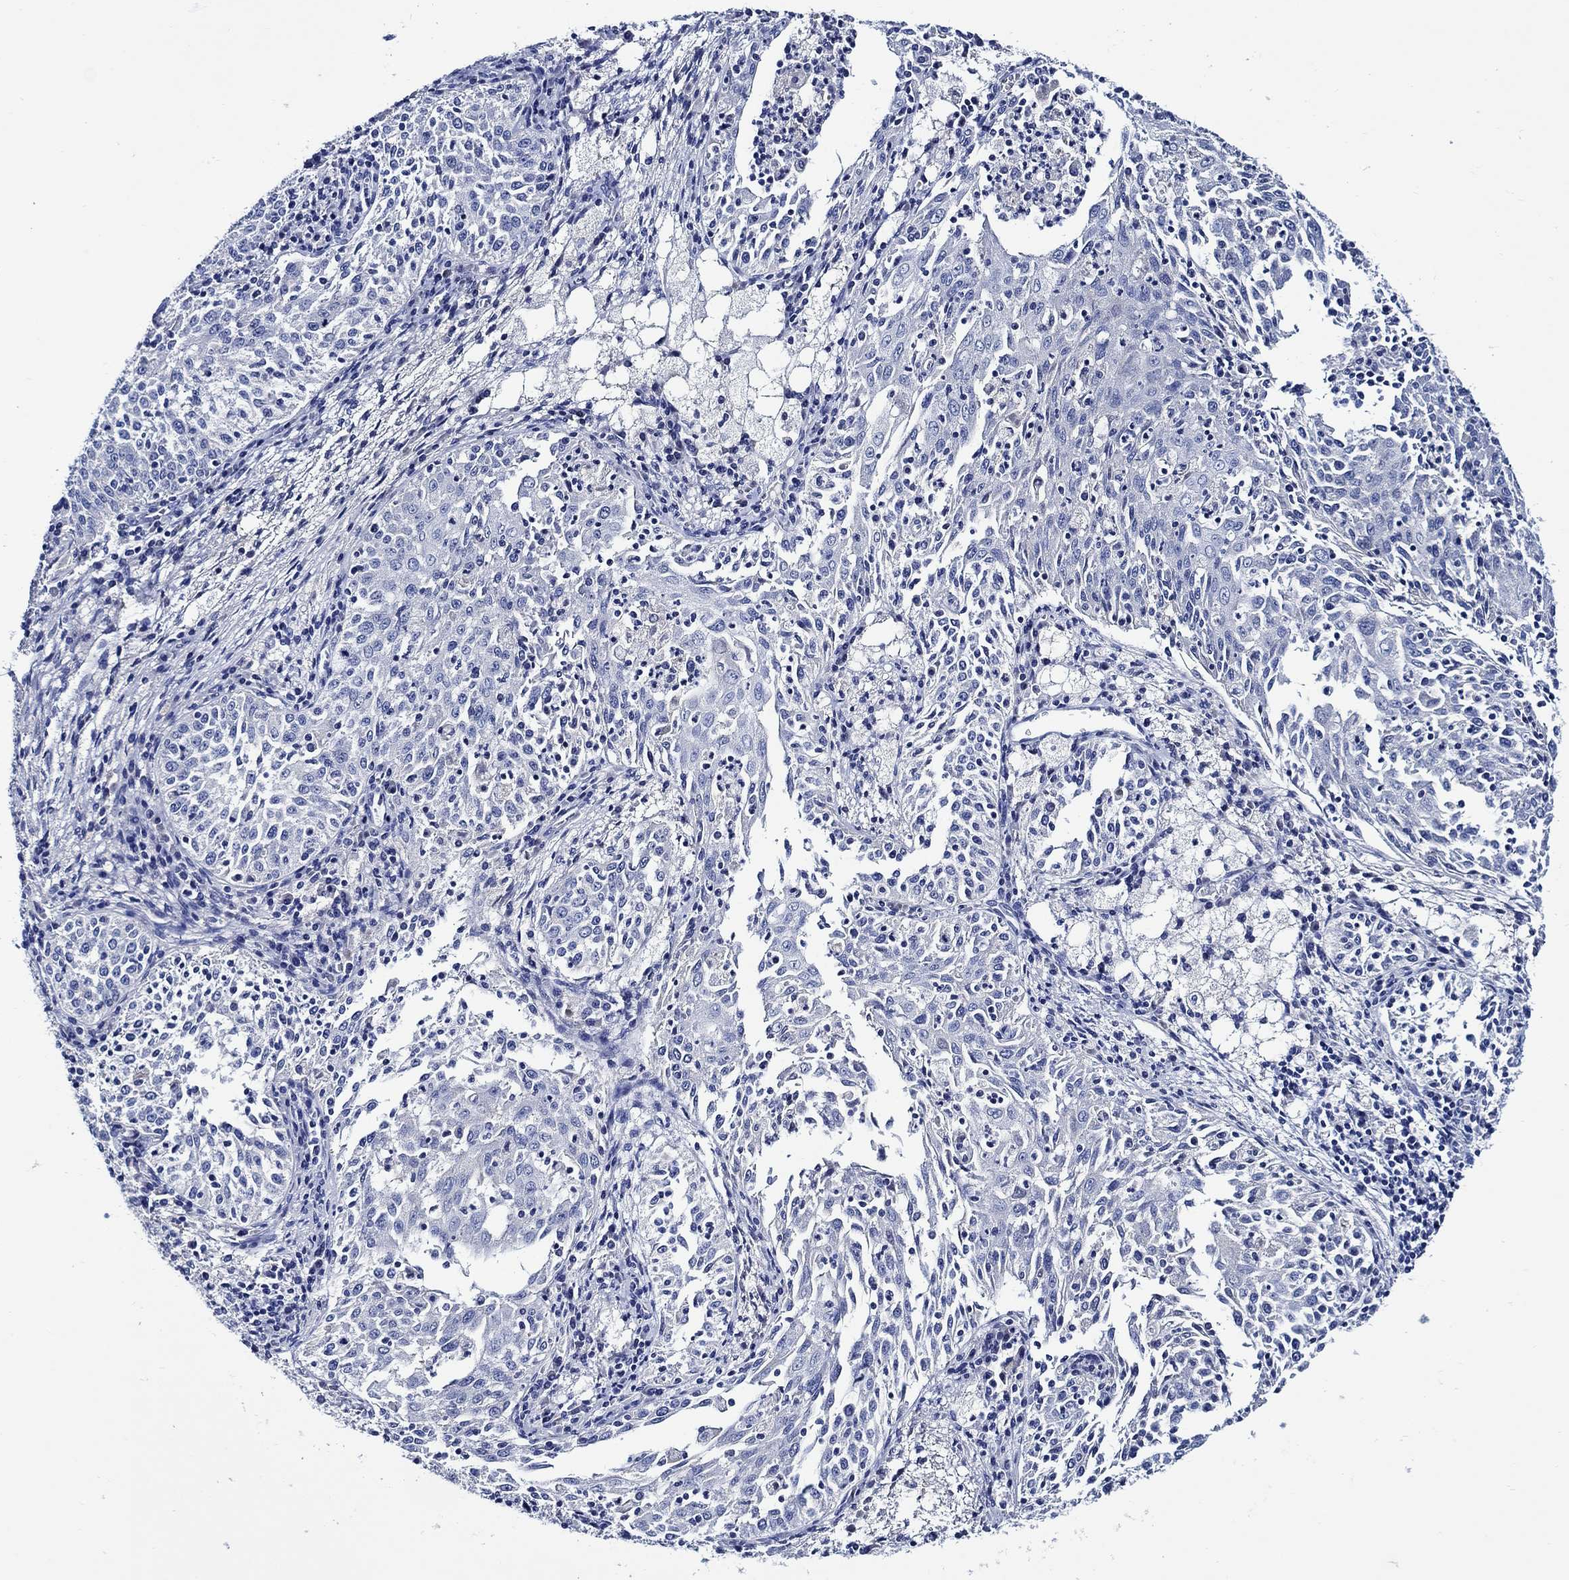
{"staining": {"intensity": "negative", "quantity": "none", "location": "none"}, "tissue": "cervical cancer", "cell_type": "Tumor cells", "image_type": "cancer", "snomed": [{"axis": "morphology", "description": "Squamous cell carcinoma, NOS"}, {"axis": "topography", "description": "Cervix"}], "caption": "High power microscopy micrograph of an immunohistochemistry (IHC) micrograph of cervical cancer (squamous cell carcinoma), revealing no significant expression in tumor cells.", "gene": "SKOR1", "patient": {"sex": "female", "age": 41}}